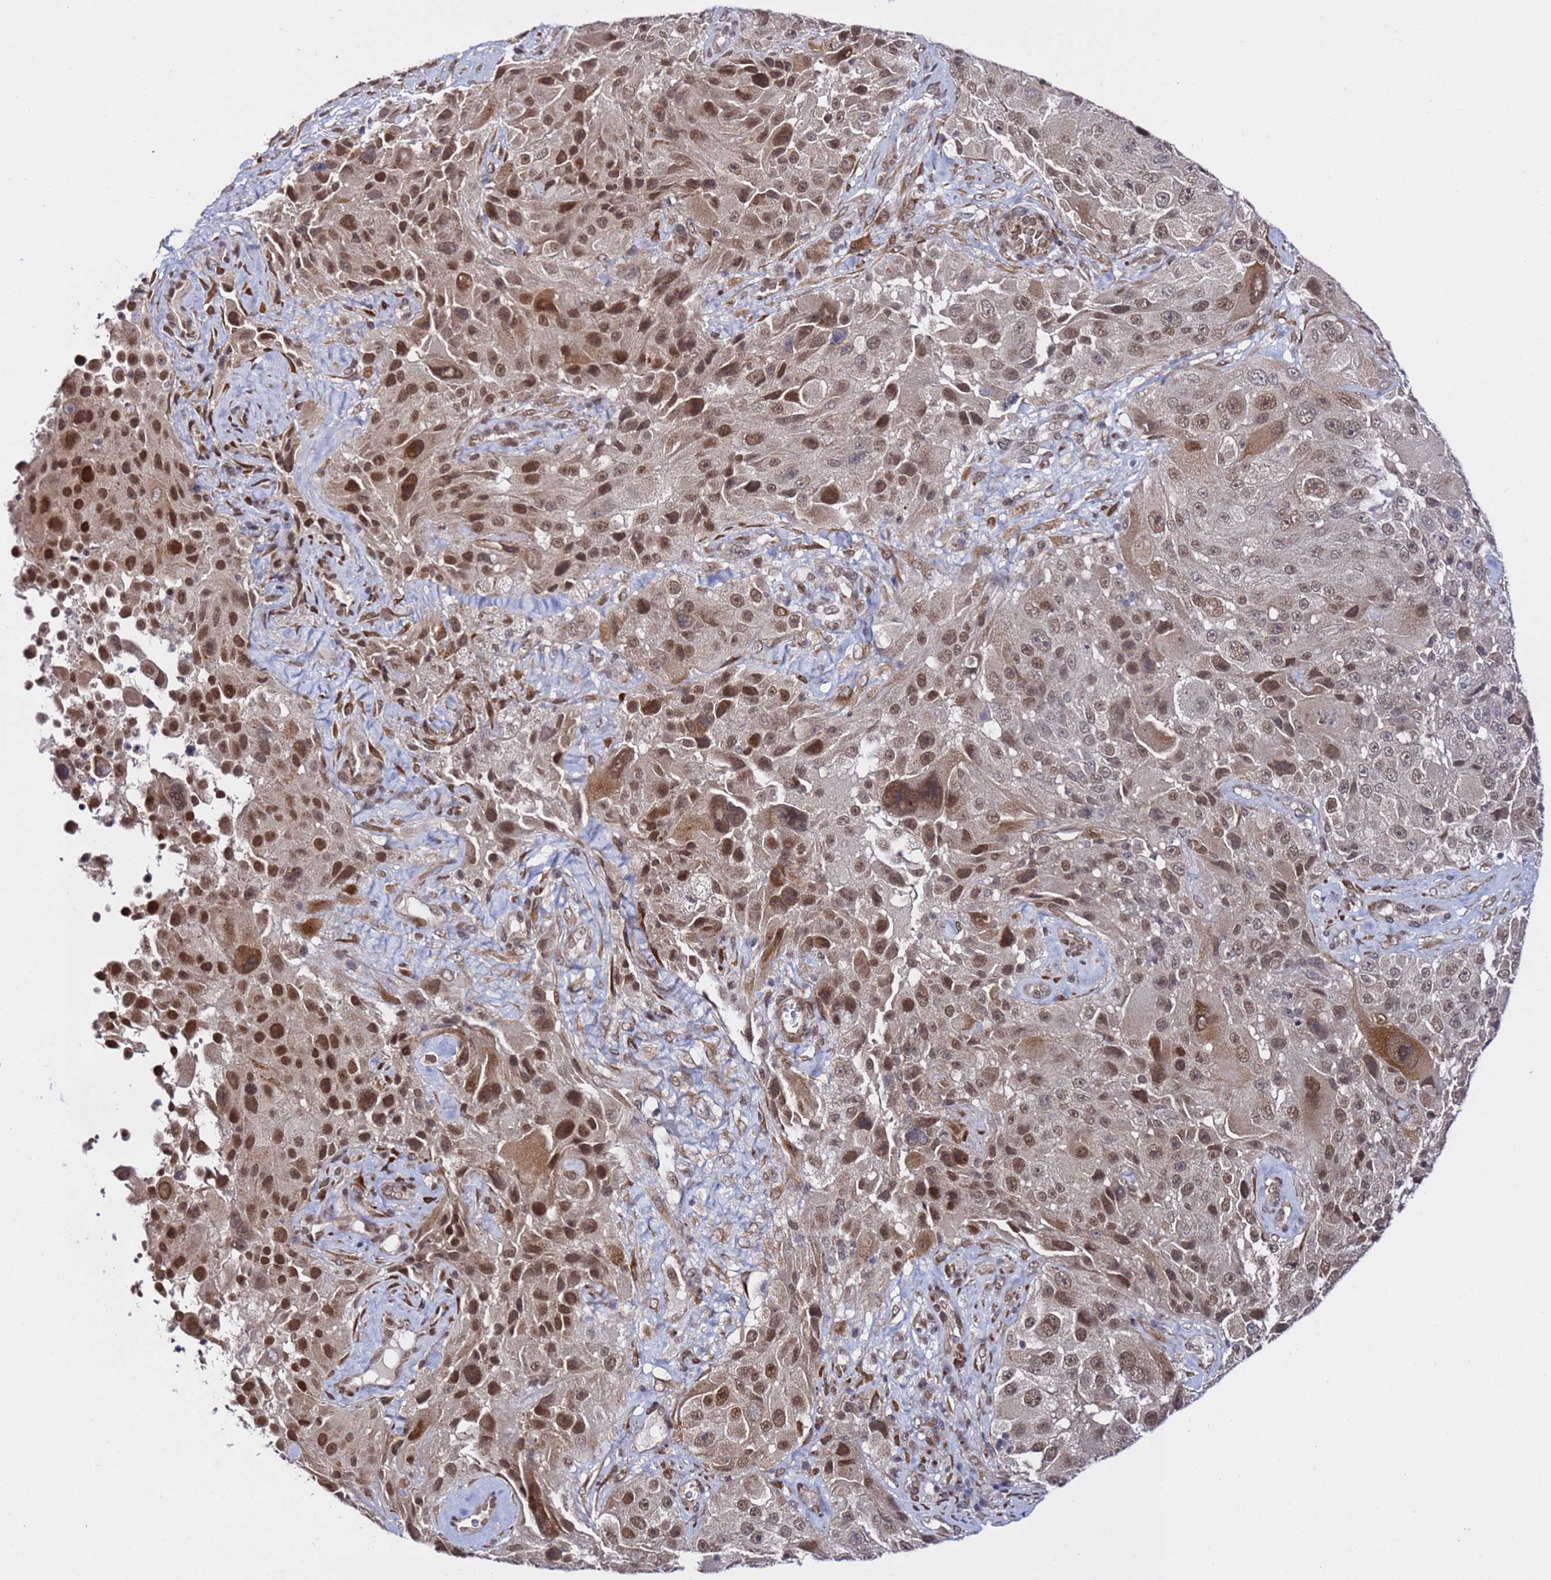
{"staining": {"intensity": "moderate", "quantity": ">75%", "location": "nuclear"}, "tissue": "melanoma", "cell_type": "Tumor cells", "image_type": "cancer", "snomed": [{"axis": "morphology", "description": "Malignant melanoma, Metastatic site"}, {"axis": "topography", "description": "Lymph node"}], "caption": "A high-resolution image shows IHC staining of melanoma, which shows moderate nuclear expression in approximately >75% of tumor cells. (DAB (3,3'-diaminobenzidine) = brown stain, brightfield microscopy at high magnification).", "gene": "POLR2D", "patient": {"sex": "male", "age": 62}}